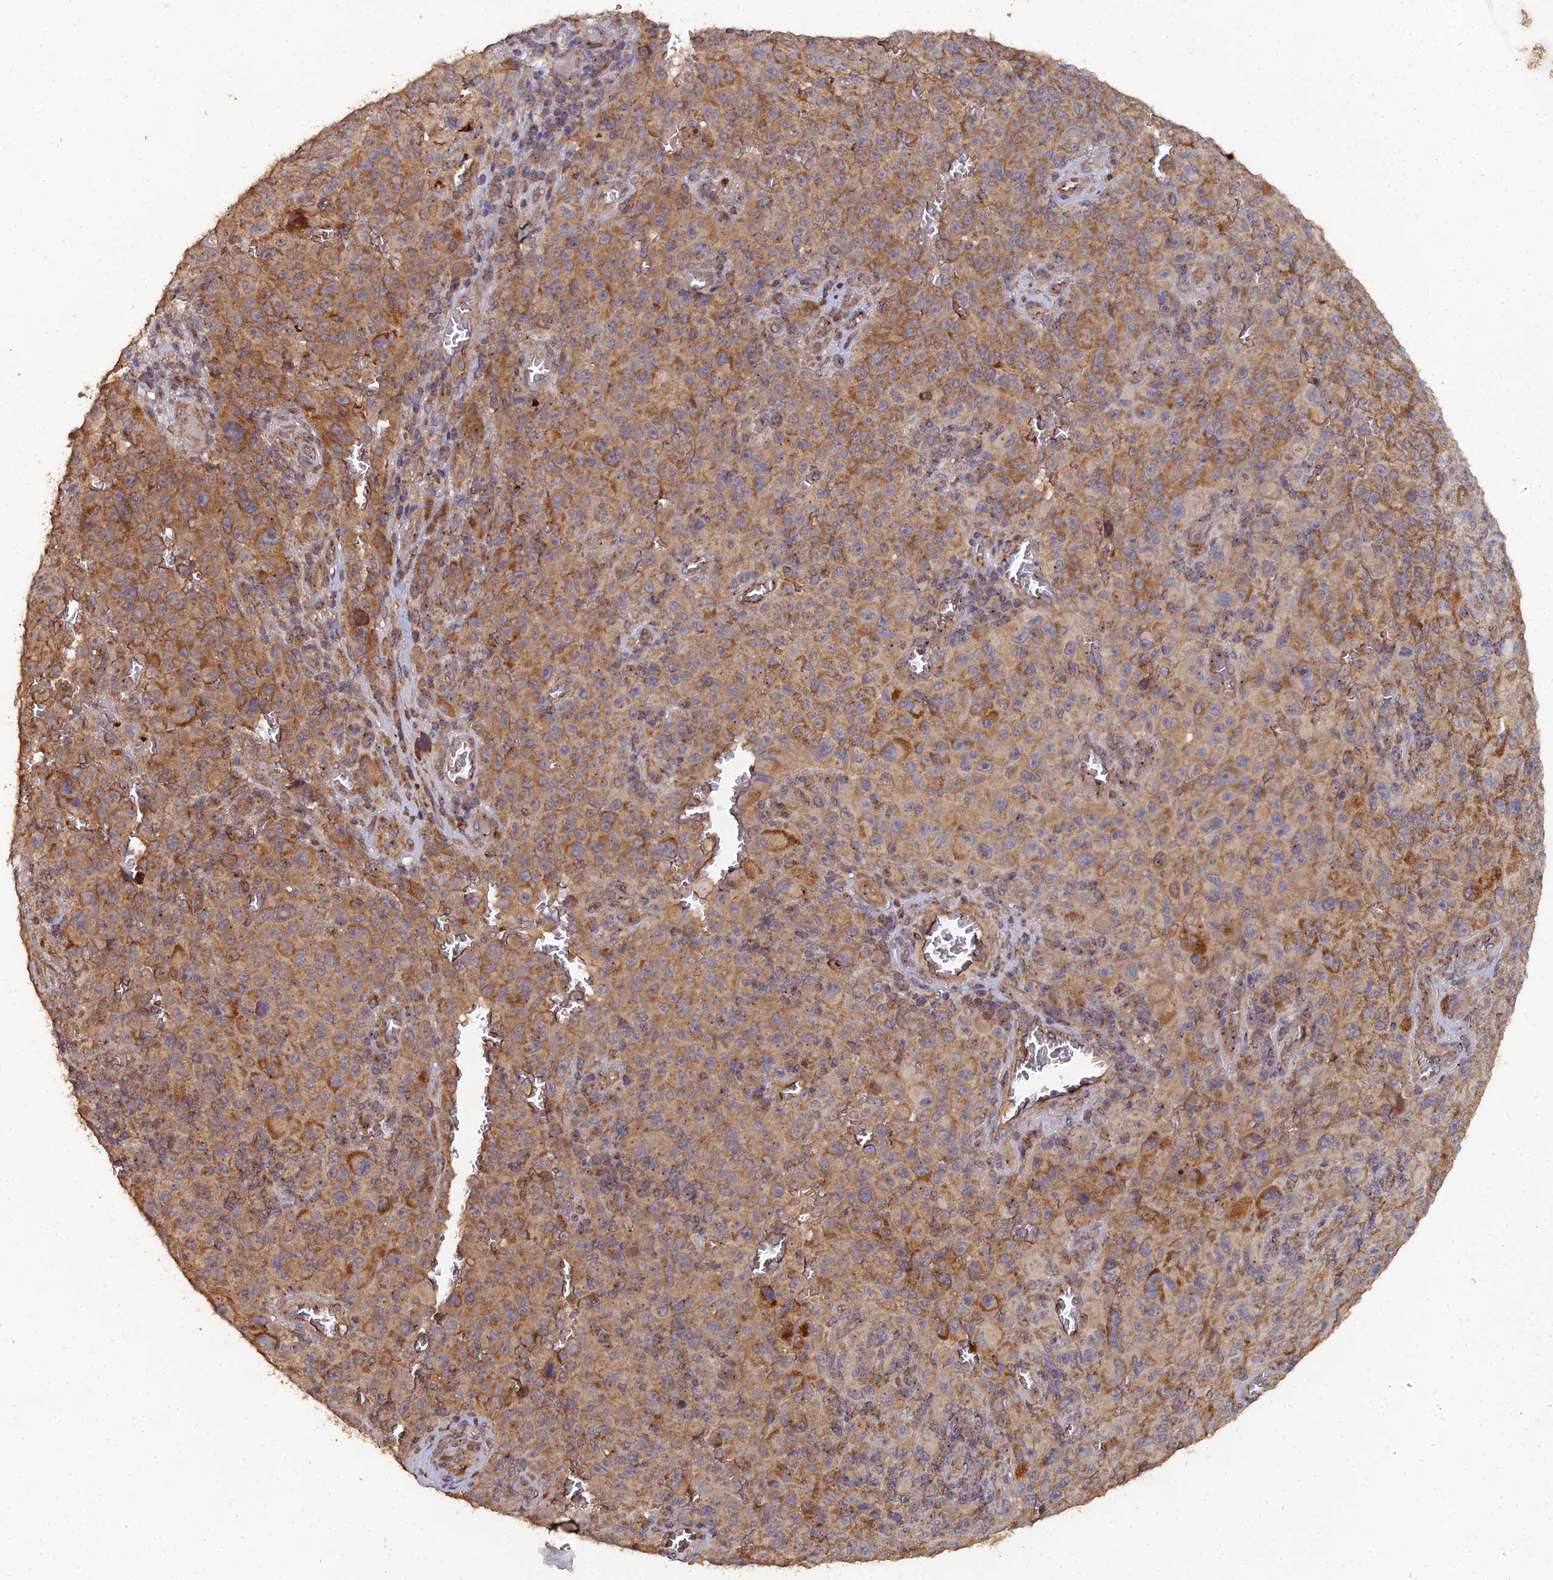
{"staining": {"intensity": "moderate", "quantity": ">75%", "location": "cytoplasmic/membranous"}, "tissue": "melanoma", "cell_type": "Tumor cells", "image_type": "cancer", "snomed": [{"axis": "morphology", "description": "Malignant melanoma, NOS"}, {"axis": "topography", "description": "Skin"}], "caption": "DAB (3,3'-diaminobenzidine) immunohistochemical staining of malignant melanoma shows moderate cytoplasmic/membranous protein staining in approximately >75% of tumor cells. (Brightfield microscopy of DAB IHC at high magnification).", "gene": "SPANXN4", "patient": {"sex": "female", "age": 82}}